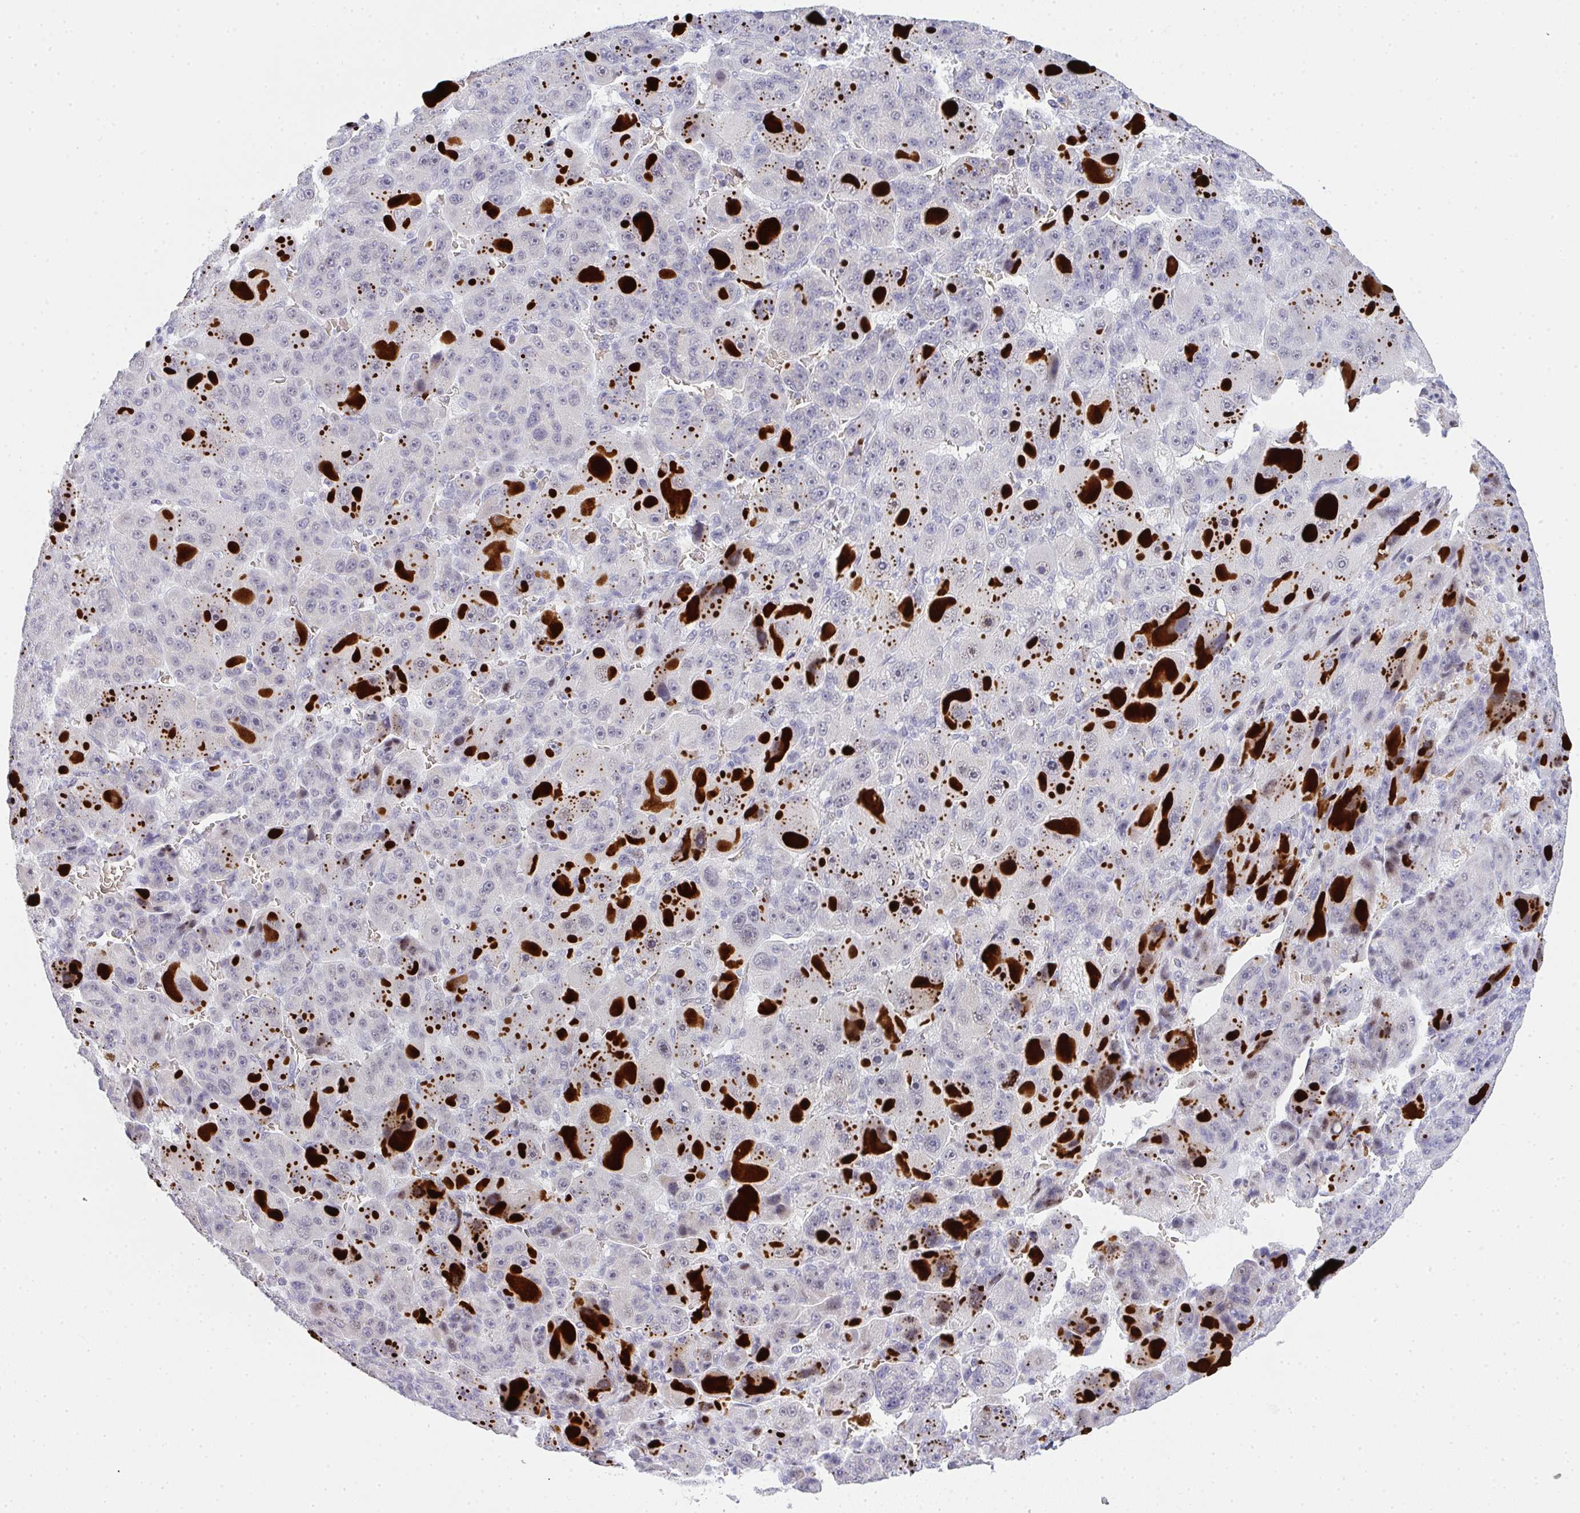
{"staining": {"intensity": "negative", "quantity": "none", "location": "none"}, "tissue": "liver cancer", "cell_type": "Tumor cells", "image_type": "cancer", "snomed": [{"axis": "morphology", "description": "Carcinoma, Hepatocellular, NOS"}, {"axis": "topography", "description": "Liver"}], "caption": "A high-resolution photomicrograph shows immunohistochemistry staining of liver cancer (hepatocellular carcinoma), which exhibits no significant expression in tumor cells.", "gene": "TNMD", "patient": {"sex": "male", "age": 76}}